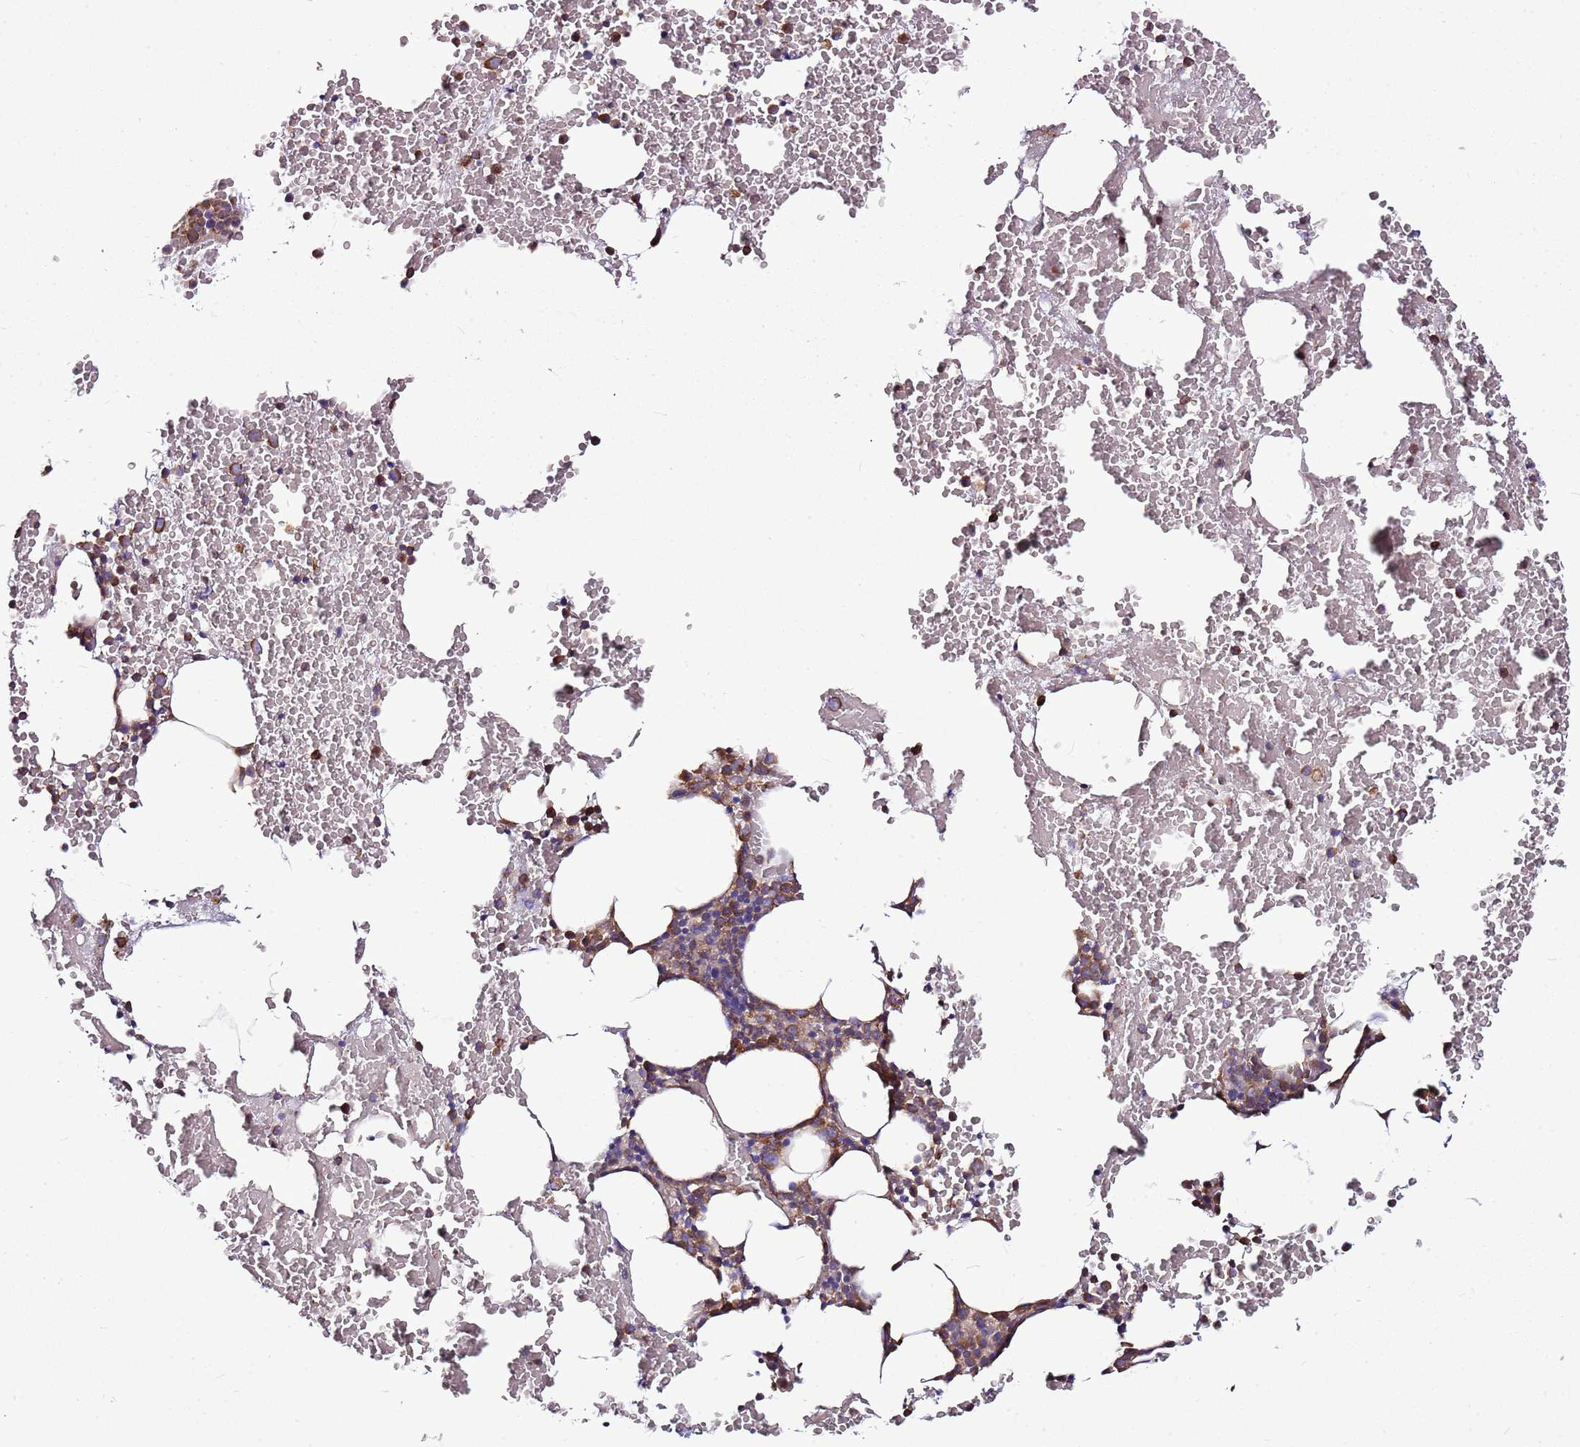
{"staining": {"intensity": "moderate", "quantity": "<25%", "location": "cytoplasmic/membranous"}, "tissue": "bone marrow", "cell_type": "Hematopoietic cells", "image_type": "normal", "snomed": [{"axis": "morphology", "description": "Normal tissue, NOS"}, {"axis": "morphology", "description": "Inflammation, NOS"}, {"axis": "topography", "description": "Bone marrow"}], "caption": "IHC histopathology image of benign bone marrow stained for a protein (brown), which shows low levels of moderate cytoplasmic/membranous staining in approximately <25% of hematopoietic cells.", "gene": "ATXN2L", "patient": {"sex": "female", "age": 78}}